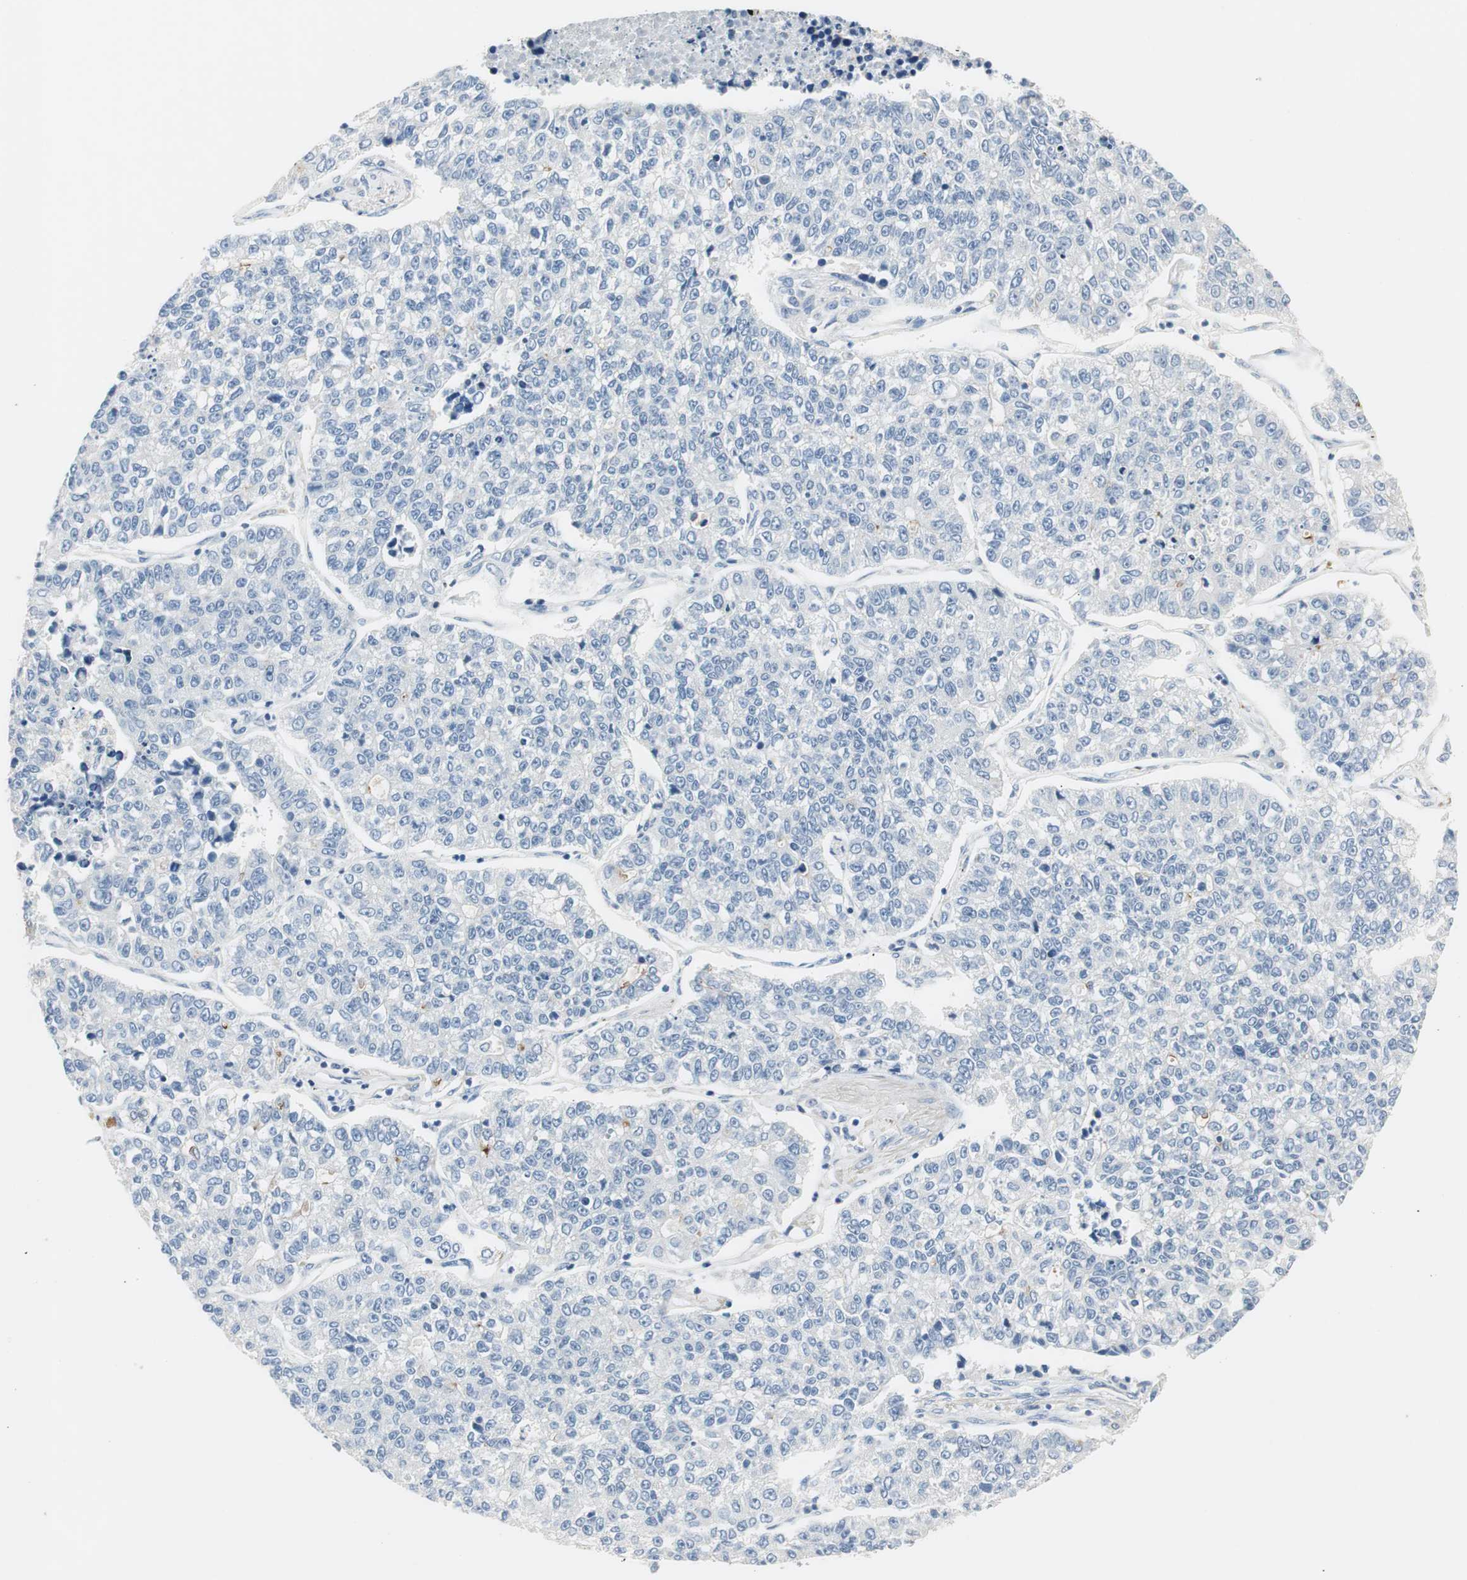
{"staining": {"intensity": "negative", "quantity": "none", "location": "none"}, "tissue": "lung cancer", "cell_type": "Tumor cells", "image_type": "cancer", "snomed": [{"axis": "morphology", "description": "Adenocarcinoma, NOS"}, {"axis": "topography", "description": "Lung"}], "caption": "This is an immunohistochemistry histopathology image of human adenocarcinoma (lung). There is no staining in tumor cells.", "gene": "LRP2", "patient": {"sex": "male", "age": 49}}